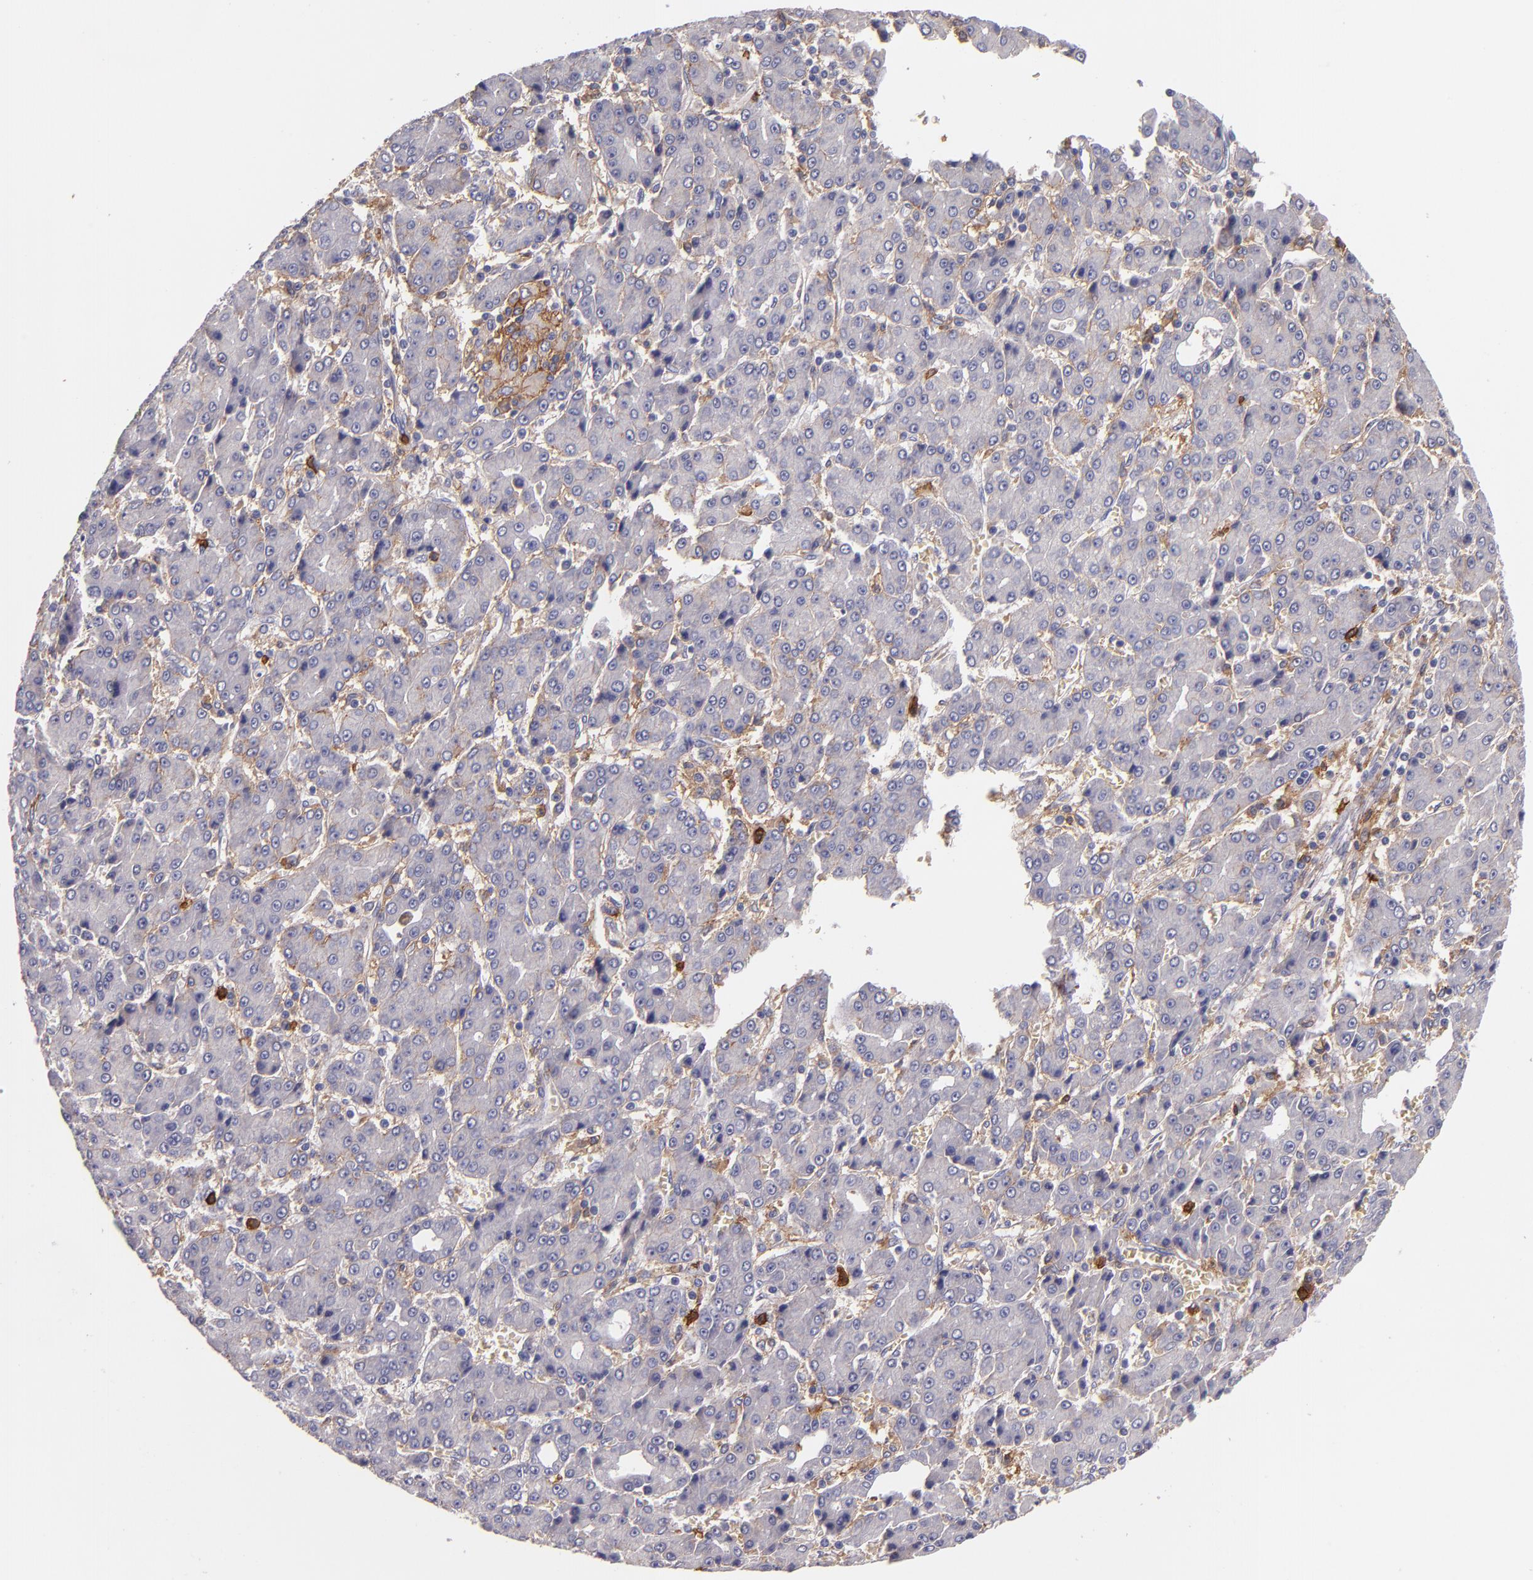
{"staining": {"intensity": "negative", "quantity": "none", "location": "none"}, "tissue": "liver cancer", "cell_type": "Tumor cells", "image_type": "cancer", "snomed": [{"axis": "morphology", "description": "Carcinoma, Hepatocellular, NOS"}, {"axis": "topography", "description": "Liver"}], "caption": "Tumor cells are negative for protein expression in human liver hepatocellular carcinoma.", "gene": "C5AR1", "patient": {"sex": "male", "age": 69}}